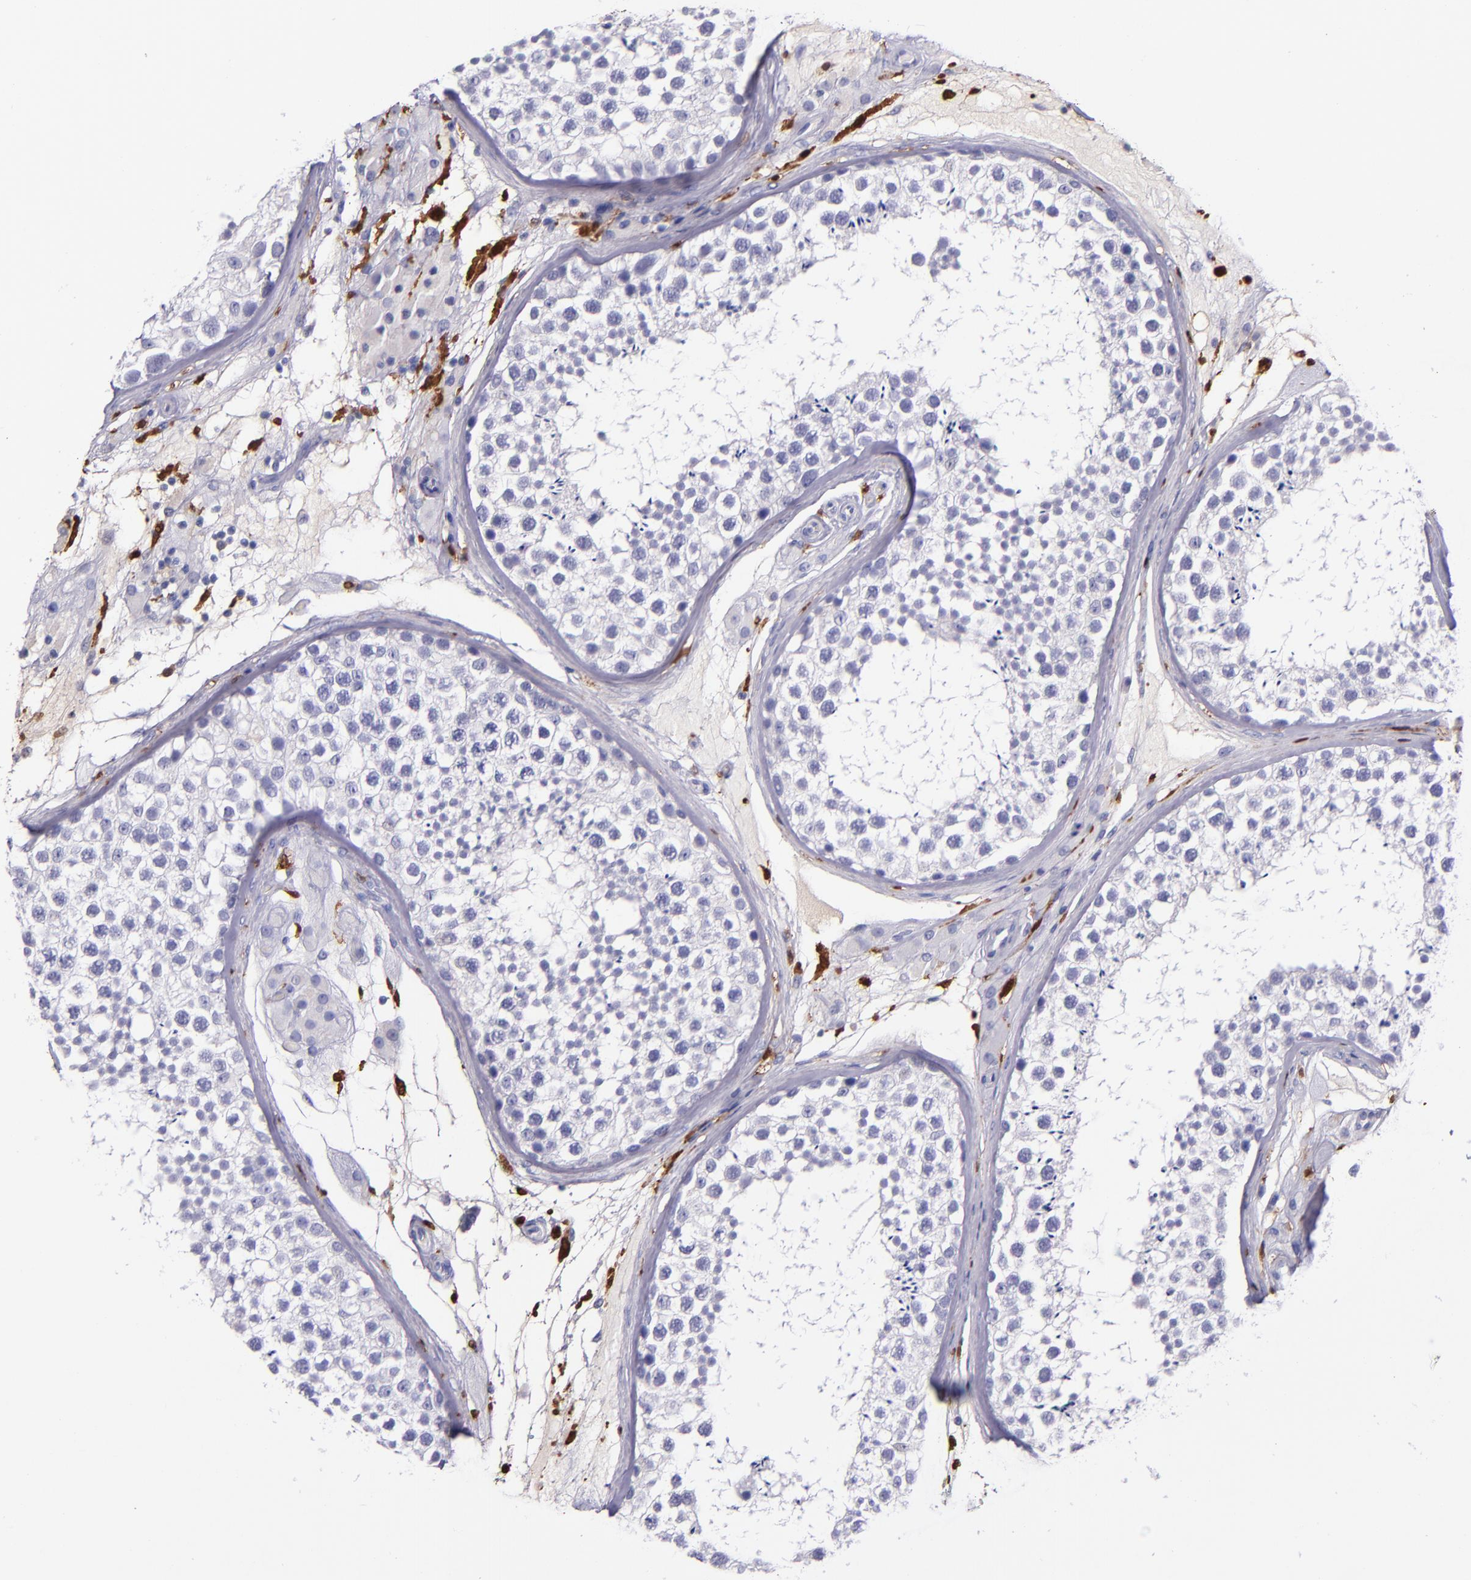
{"staining": {"intensity": "negative", "quantity": "none", "location": "none"}, "tissue": "testis", "cell_type": "Cells in seminiferous ducts", "image_type": "normal", "snomed": [{"axis": "morphology", "description": "Normal tissue, NOS"}, {"axis": "topography", "description": "Testis"}], "caption": "Immunohistochemistry (IHC) of unremarkable human testis demonstrates no expression in cells in seminiferous ducts.", "gene": "F13A1", "patient": {"sex": "male", "age": 46}}